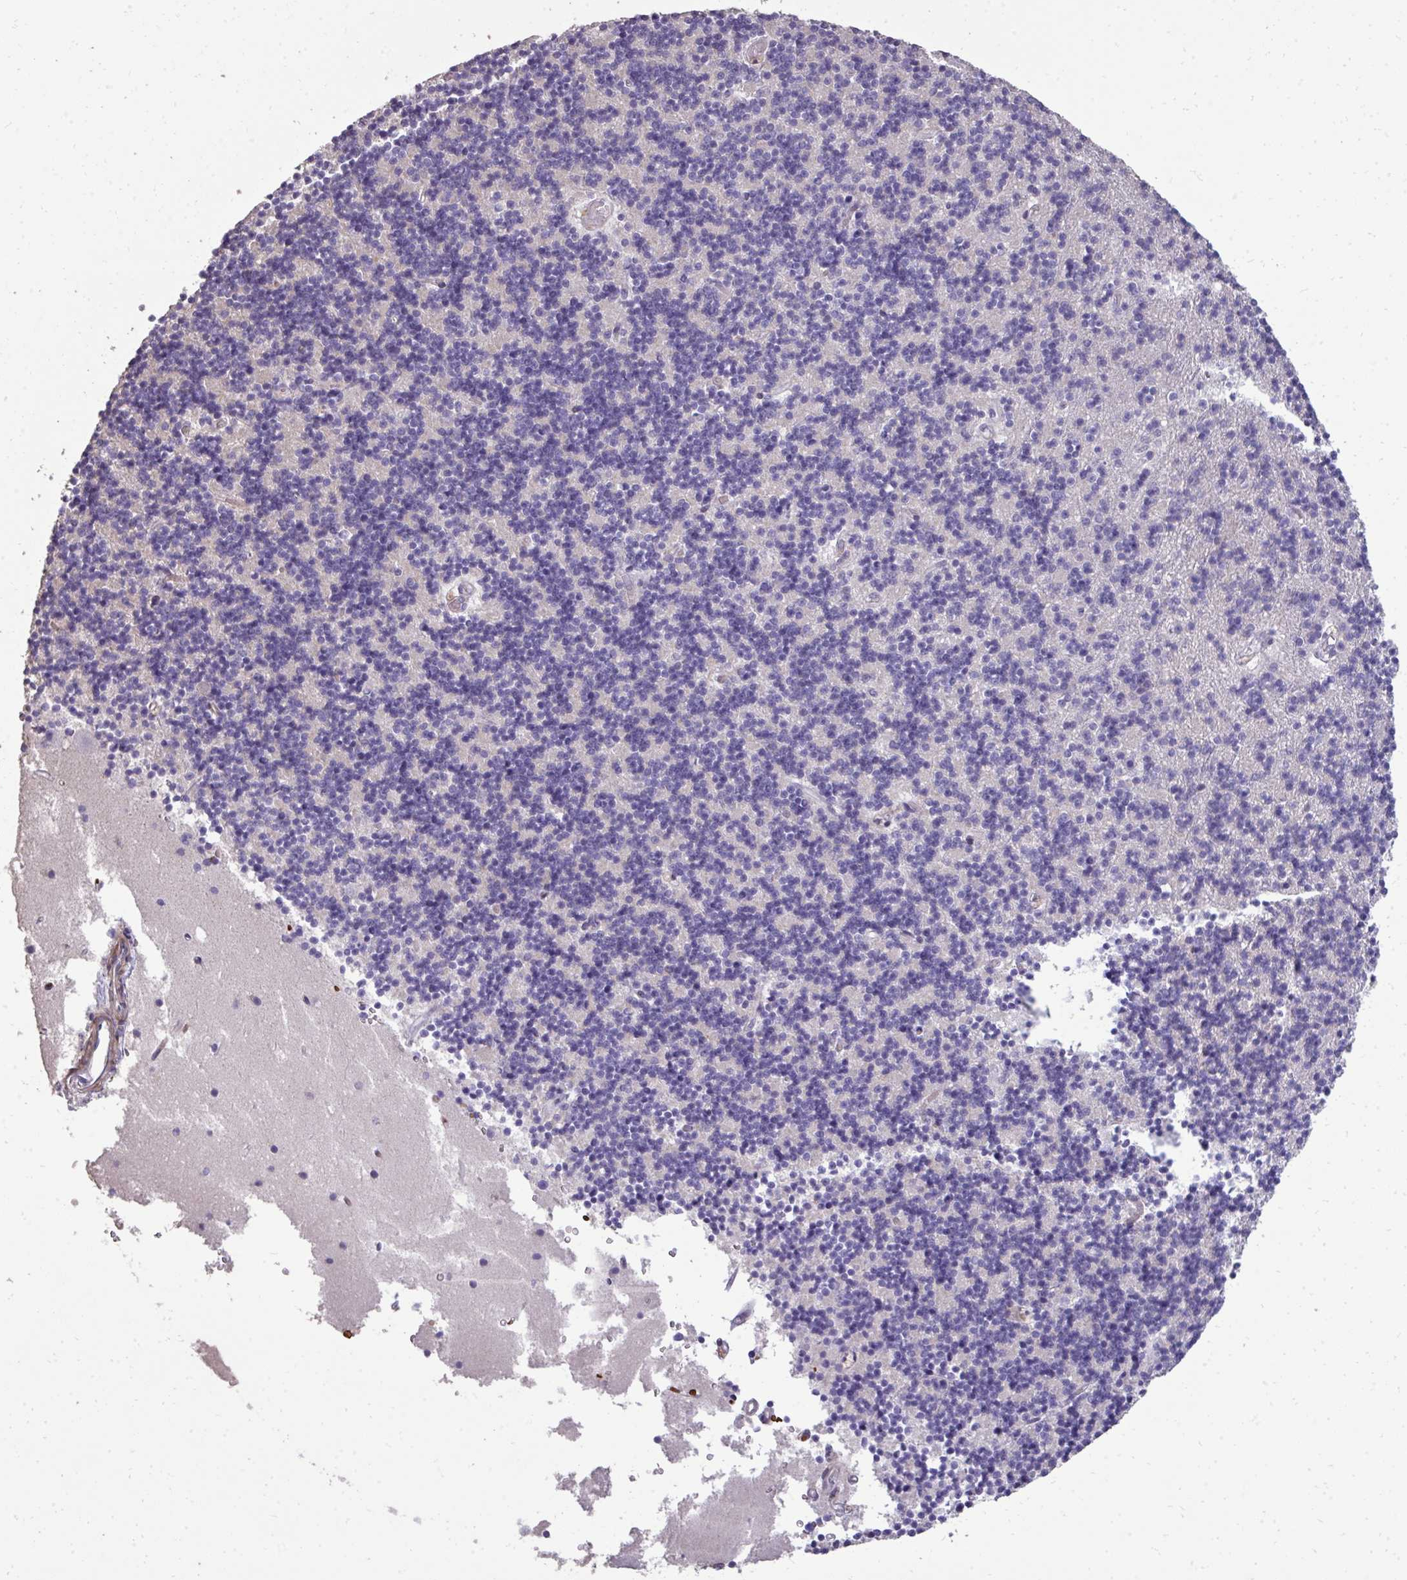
{"staining": {"intensity": "negative", "quantity": "none", "location": "none"}, "tissue": "cerebellum", "cell_type": "Cells in granular layer", "image_type": "normal", "snomed": [{"axis": "morphology", "description": "Normal tissue, NOS"}, {"axis": "topography", "description": "Cerebellum"}], "caption": "Cells in granular layer show no significant staining in benign cerebellum. (IHC, brightfield microscopy, high magnification).", "gene": "FIBCD1", "patient": {"sex": "male", "age": 54}}